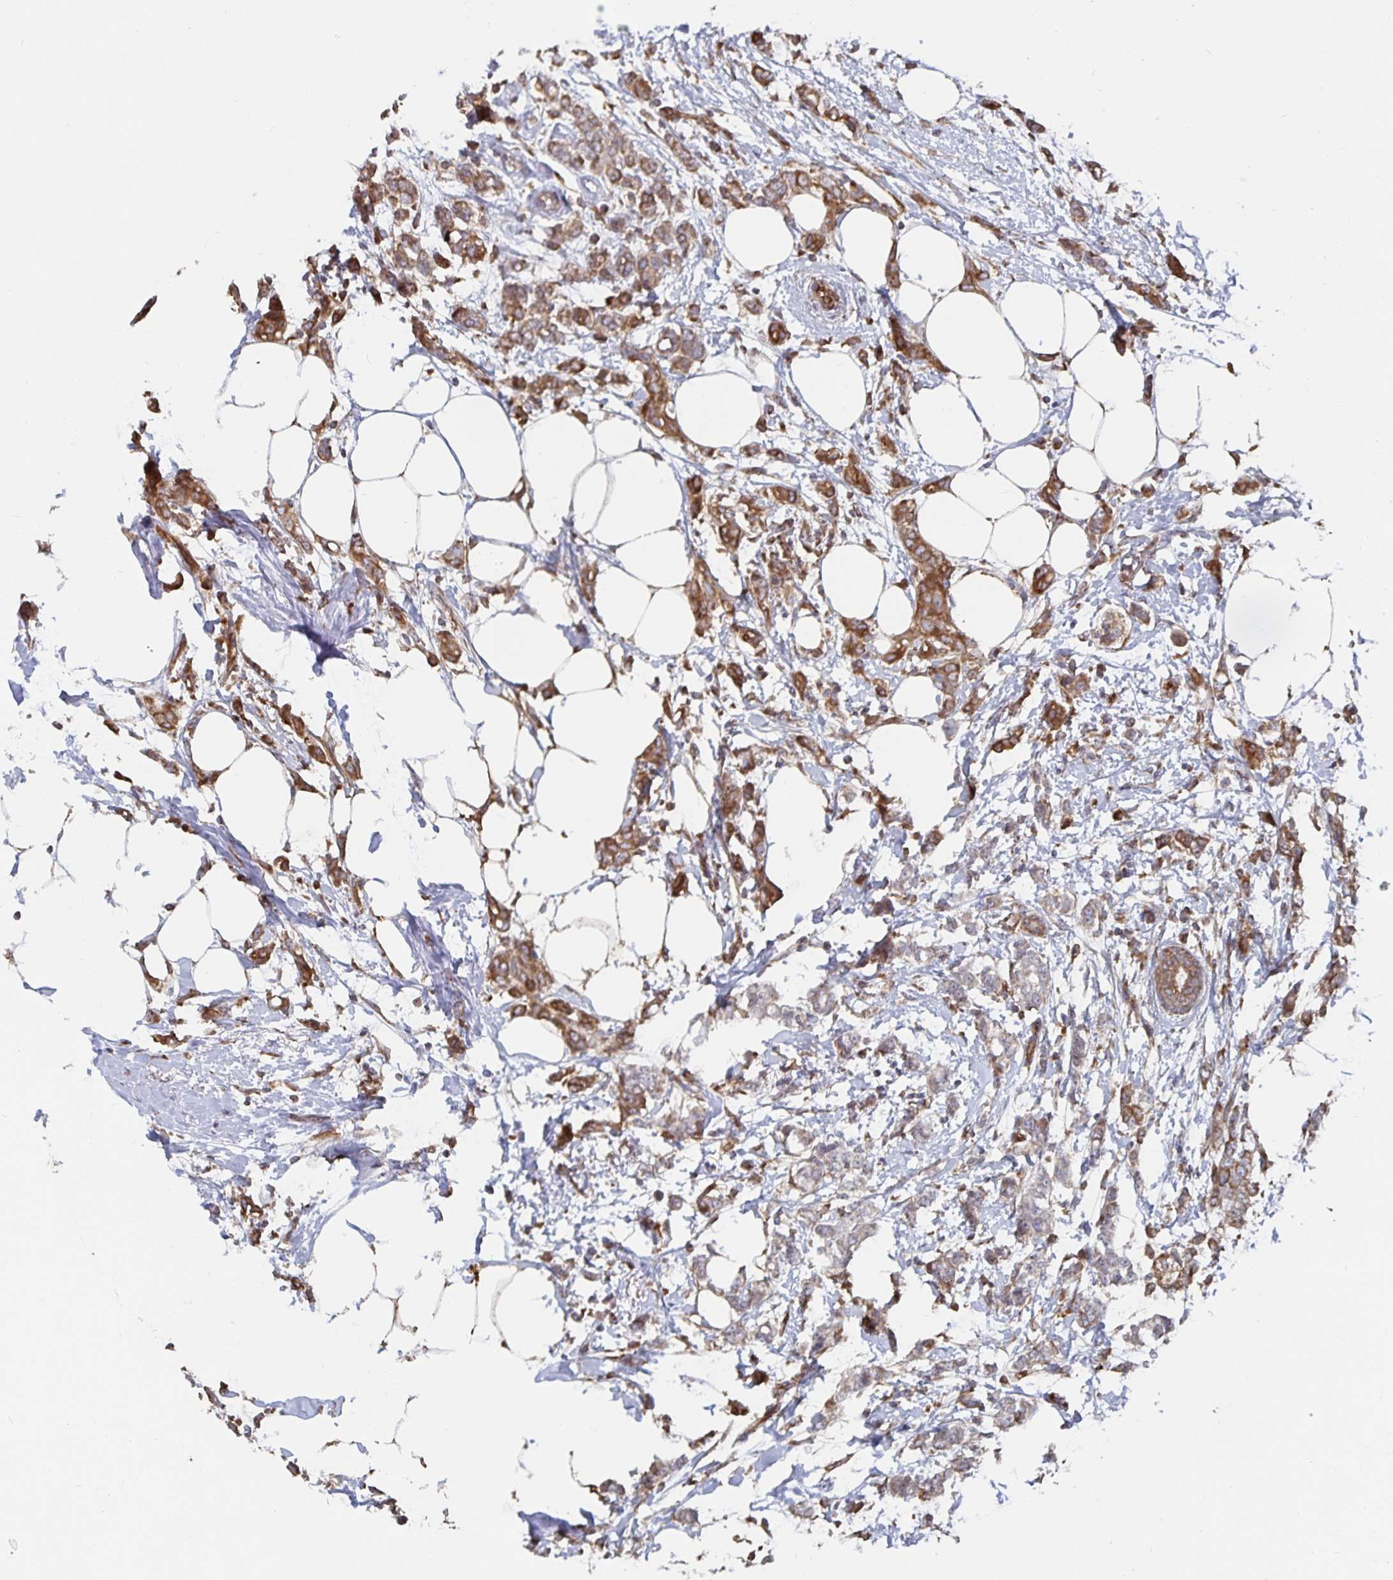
{"staining": {"intensity": "moderate", "quantity": ">75%", "location": "cytoplasmic/membranous"}, "tissue": "breast cancer", "cell_type": "Tumor cells", "image_type": "cancer", "snomed": [{"axis": "morphology", "description": "Duct carcinoma"}, {"axis": "topography", "description": "Breast"}], "caption": "Breast cancer stained with a protein marker reveals moderate staining in tumor cells.", "gene": "BCAP29", "patient": {"sex": "female", "age": 40}}